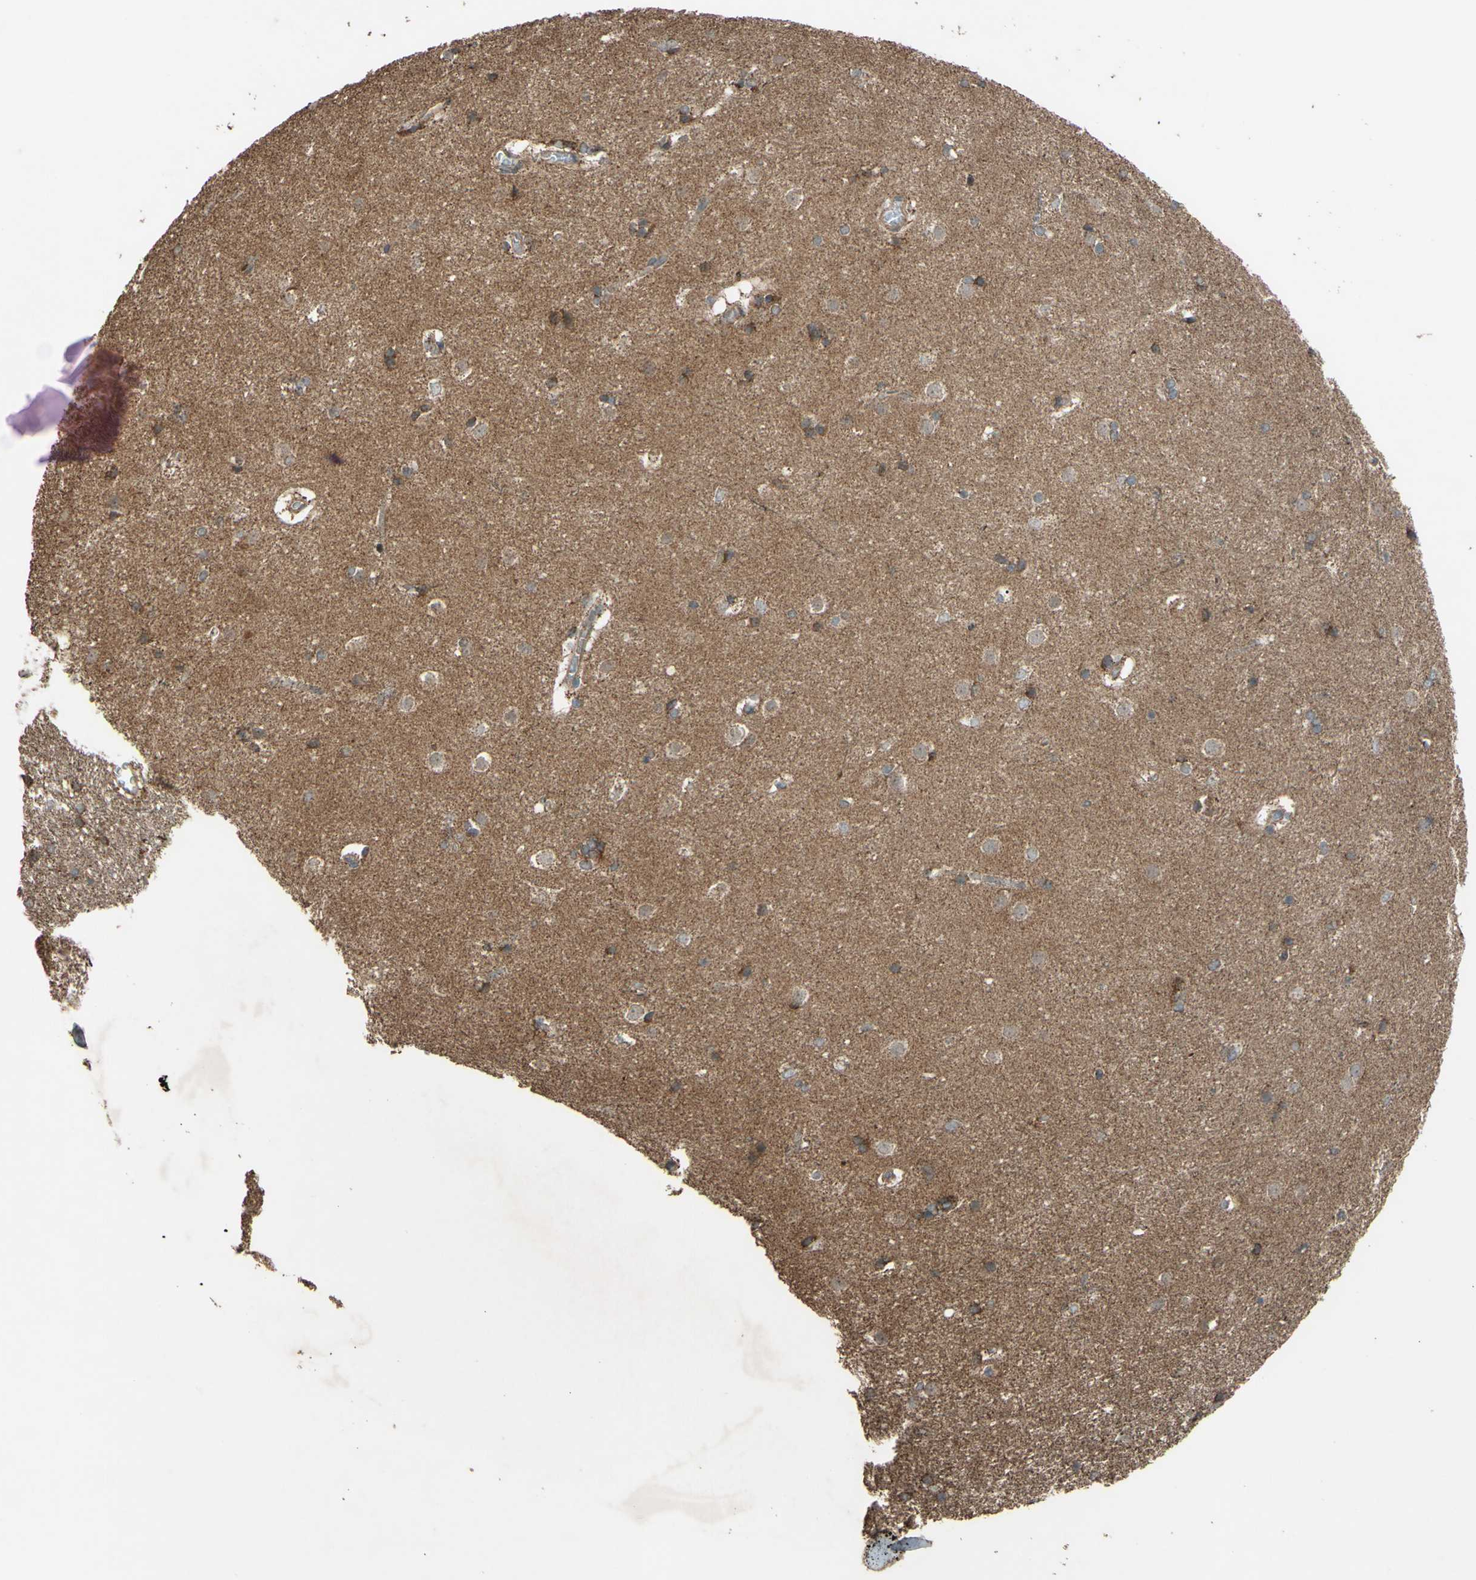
{"staining": {"intensity": "moderate", "quantity": "25%-75%", "location": "cytoplasmic/membranous"}, "tissue": "caudate", "cell_type": "Glial cells", "image_type": "normal", "snomed": [{"axis": "morphology", "description": "Normal tissue, NOS"}, {"axis": "topography", "description": "Lateral ventricle wall"}], "caption": "The histopathology image displays a brown stain indicating the presence of a protein in the cytoplasmic/membranous of glial cells in caudate.", "gene": "ACOT8", "patient": {"sex": "female", "age": 19}}